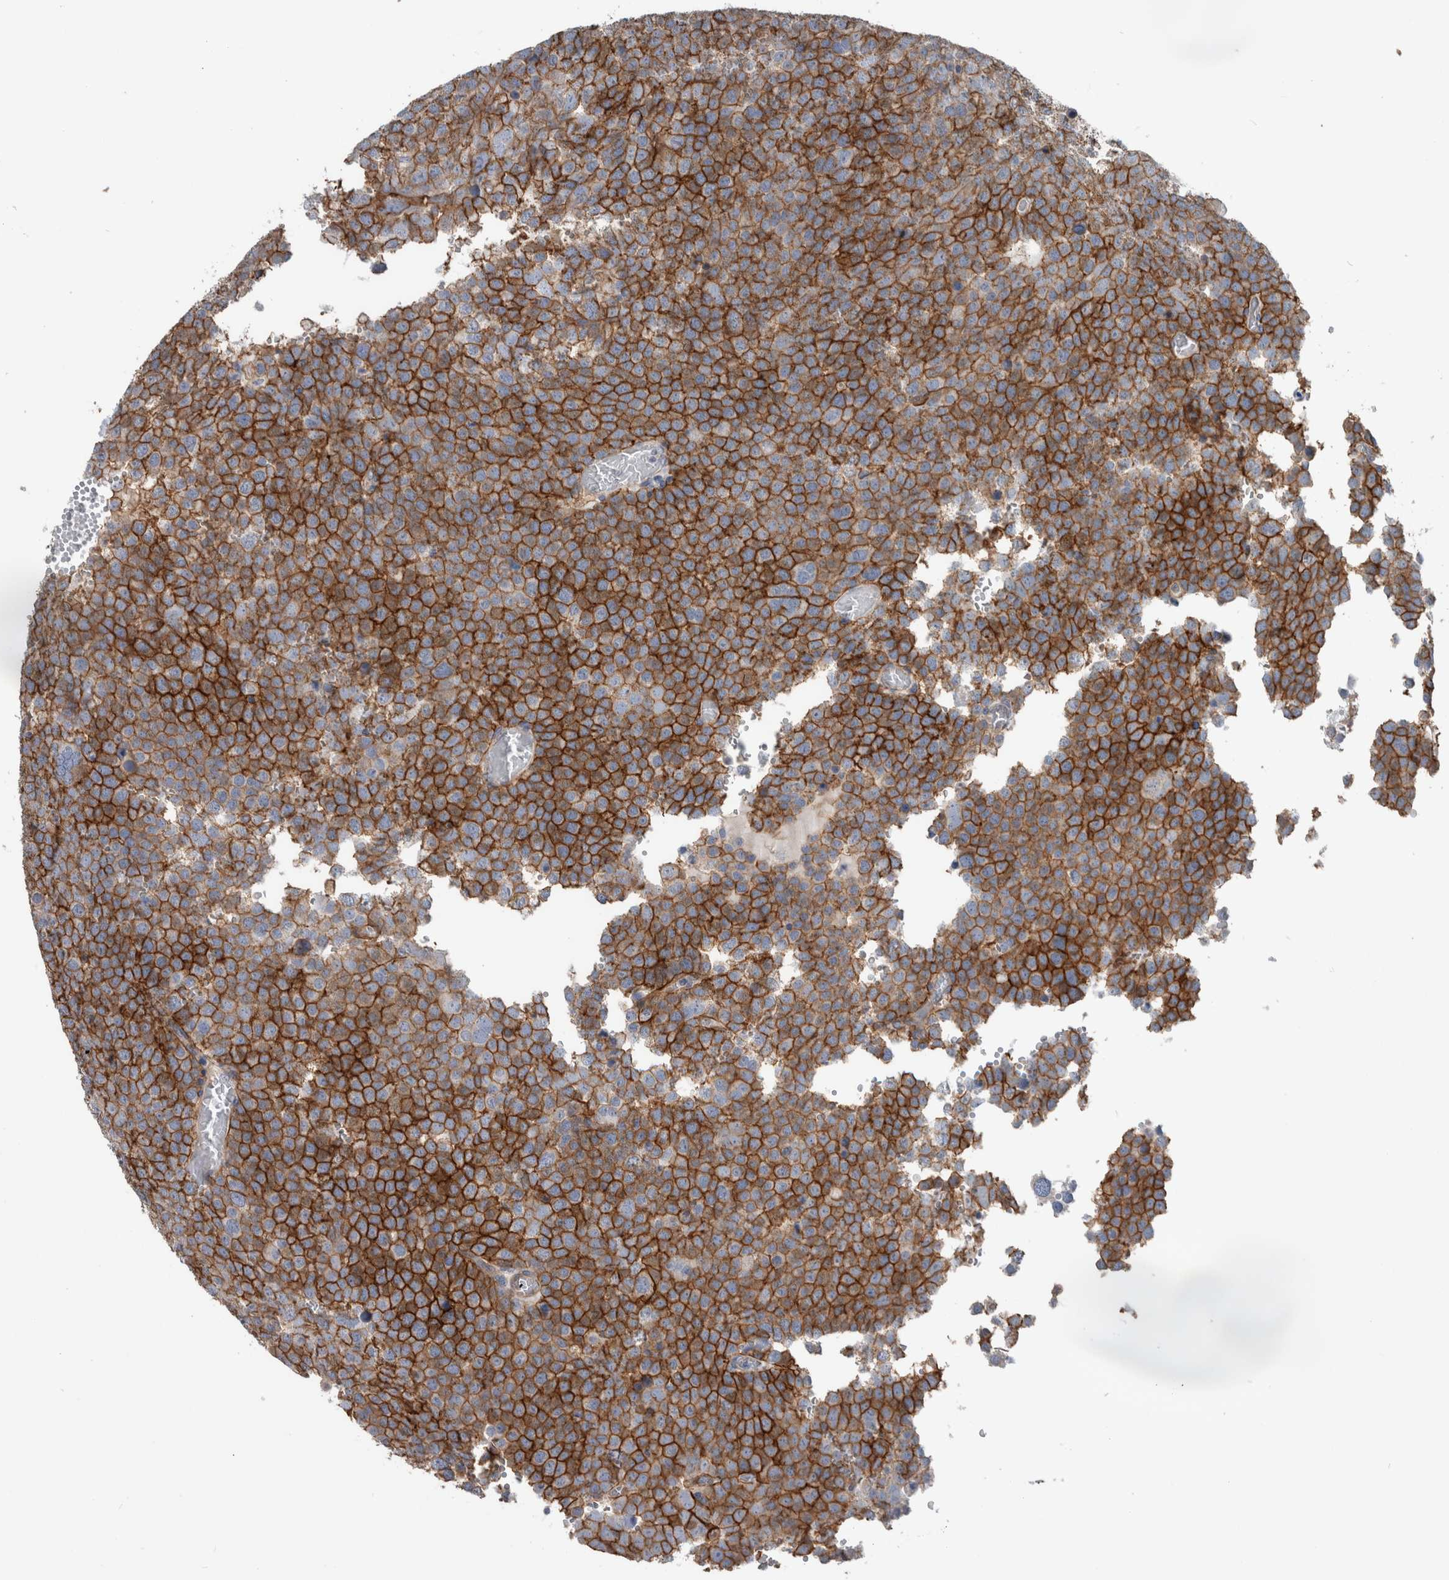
{"staining": {"intensity": "strong", "quantity": ">75%", "location": "cytoplasmic/membranous"}, "tissue": "testis cancer", "cell_type": "Tumor cells", "image_type": "cancer", "snomed": [{"axis": "morphology", "description": "Seminoma, NOS"}, {"axis": "topography", "description": "Testis"}], "caption": "Approximately >75% of tumor cells in human seminoma (testis) reveal strong cytoplasmic/membranous protein expression as visualized by brown immunohistochemical staining.", "gene": "BCAM", "patient": {"sex": "male", "age": 71}}